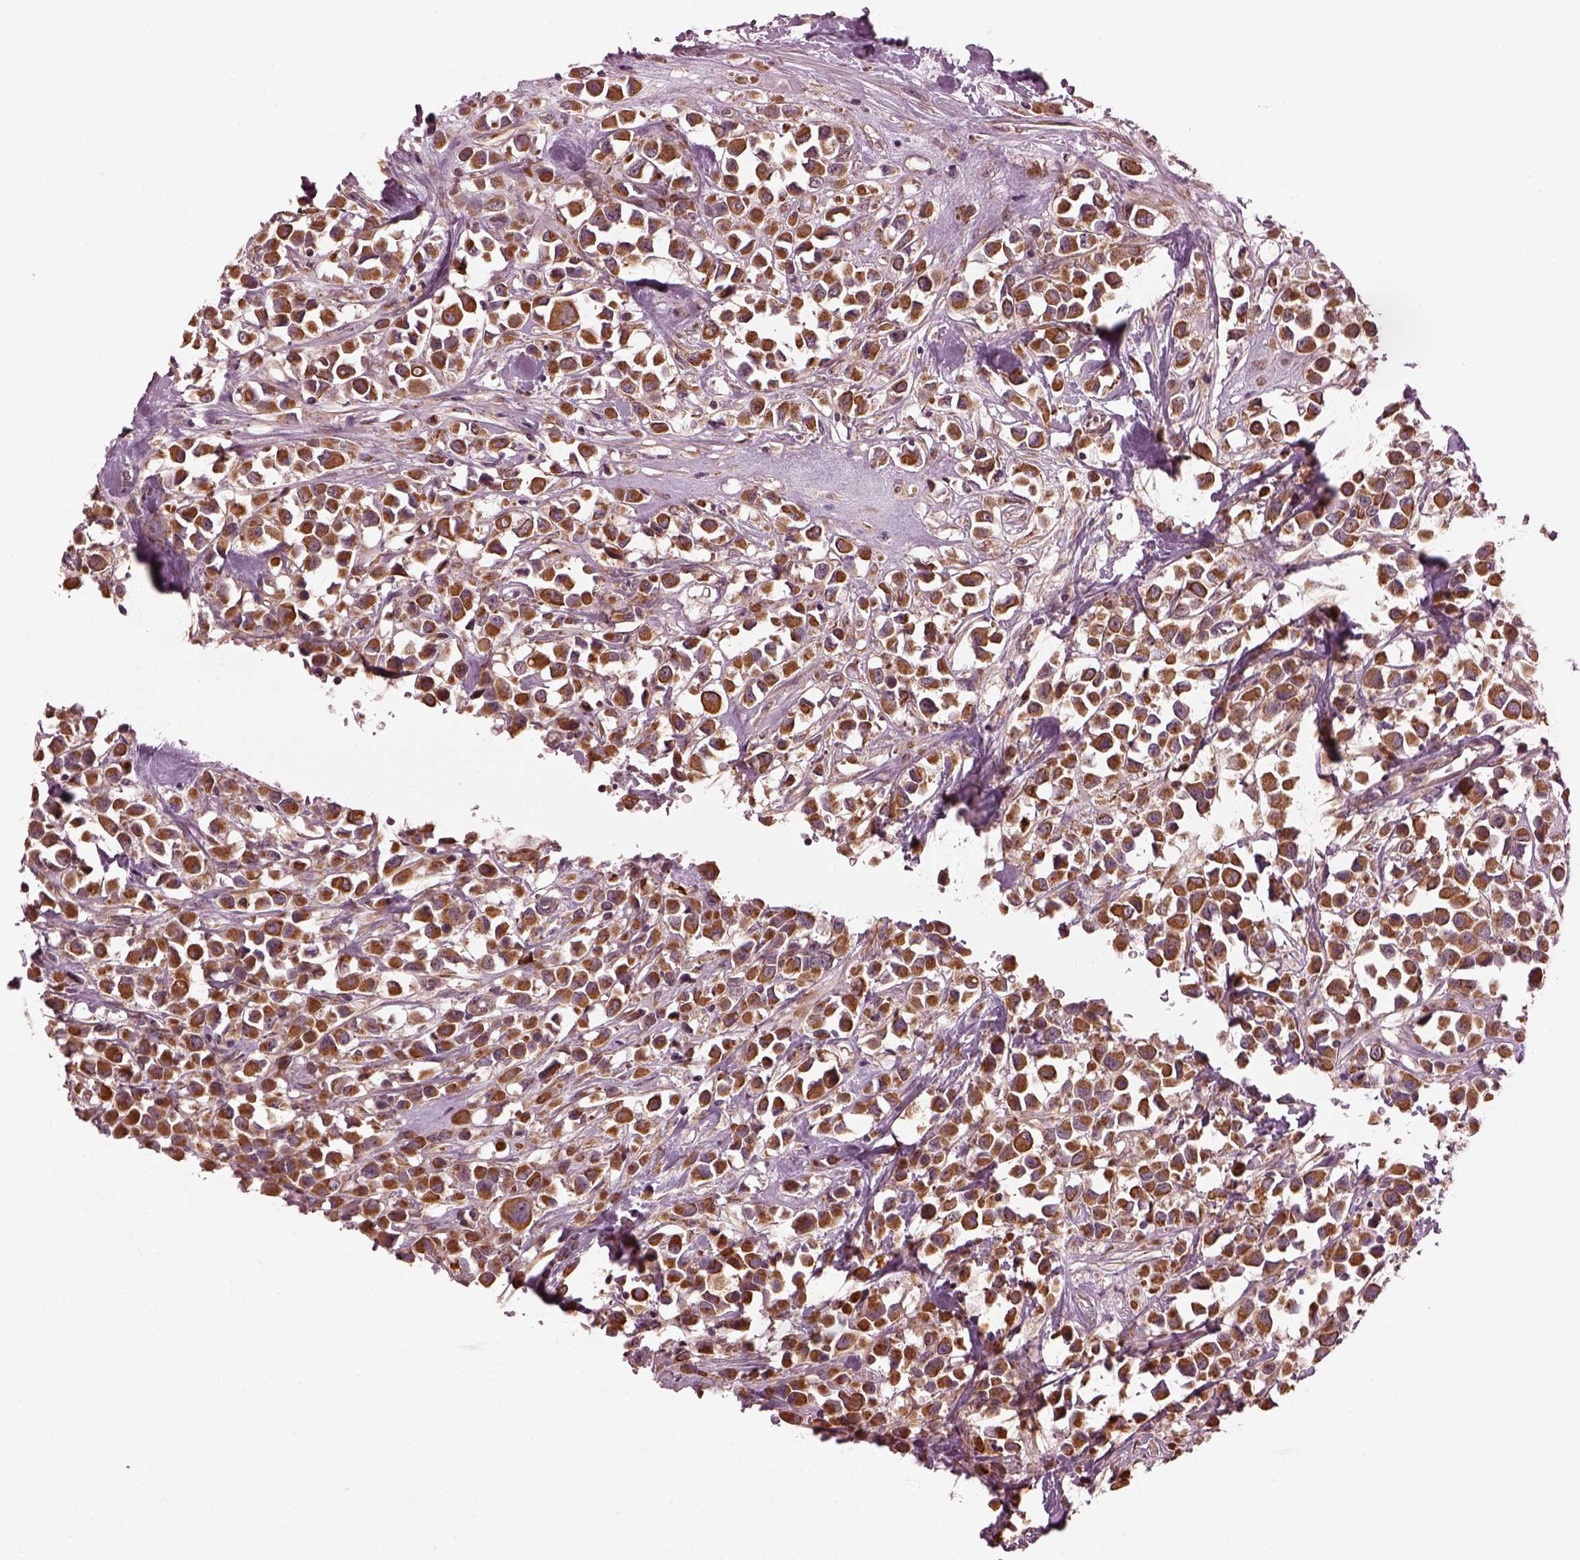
{"staining": {"intensity": "moderate", "quantity": ">75%", "location": "cytoplasmic/membranous"}, "tissue": "breast cancer", "cell_type": "Tumor cells", "image_type": "cancer", "snomed": [{"axis": "morphology", "description": "Duct carcinoma"}, {"axis": "topography", "description": "Breast"}], "caption": "Breast cancer stained with DAB immunohistochemistry (IHC) exhibits medium levels of moderate cytoplasmic/membranous staining in about >75% of tumor cells.", "gene": "RUFY3", "patient": {"sex": "female", "age": 61}}